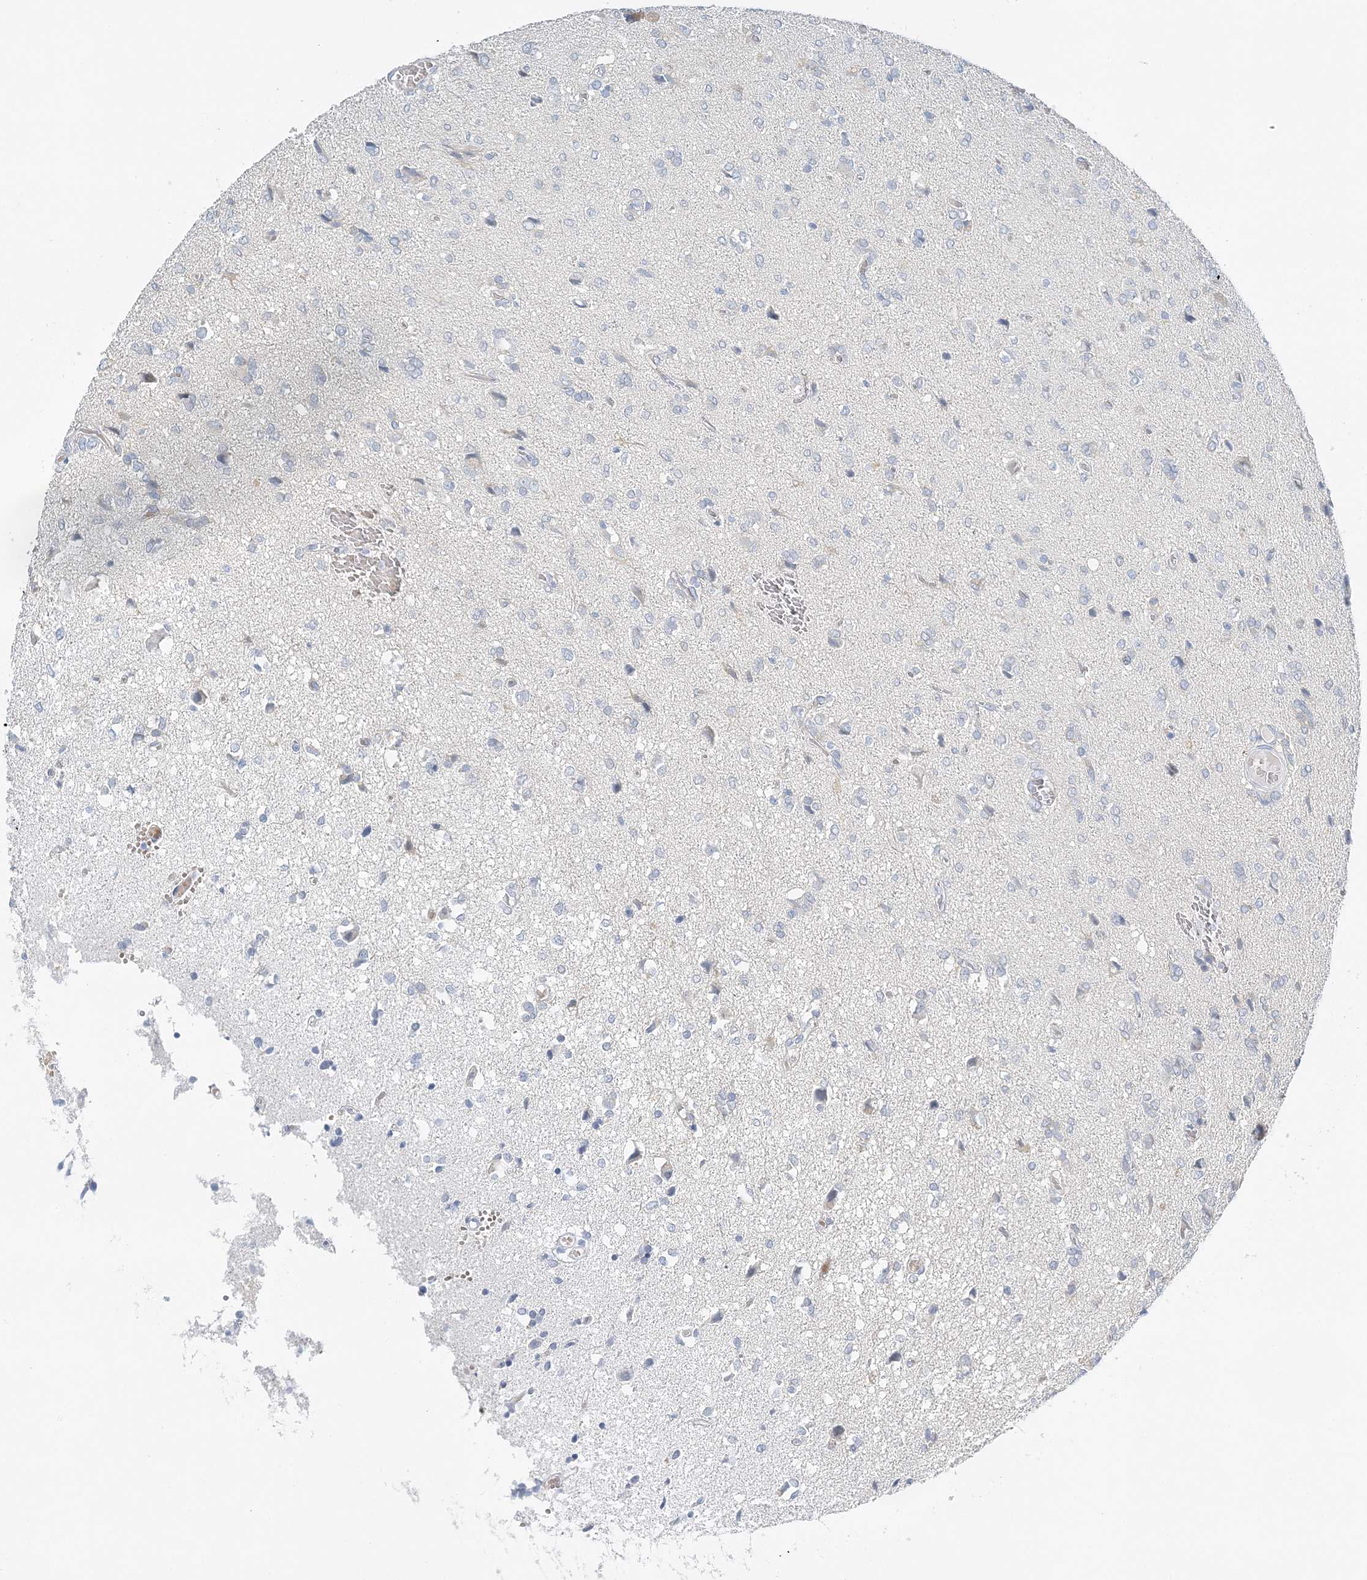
{"staining": {"intensity": "negative", "quantity": "none", "location": "none"}, "tissue": "glioma", "cell_type": "Tumor cells", "image_type": "cancer", "snomed": [{"axis": "morphology", "description": "Glioma, malignant, High grade"}, {"axis": "topography", "description": "Brain"}], "caption": "An IHC micrograph of malignant high-grade glioma is shown. There is no staining in tumor cells of malignant high-grade glioma.", "gene": "VILL", "patient": {"sex": "female", "age": 59}}